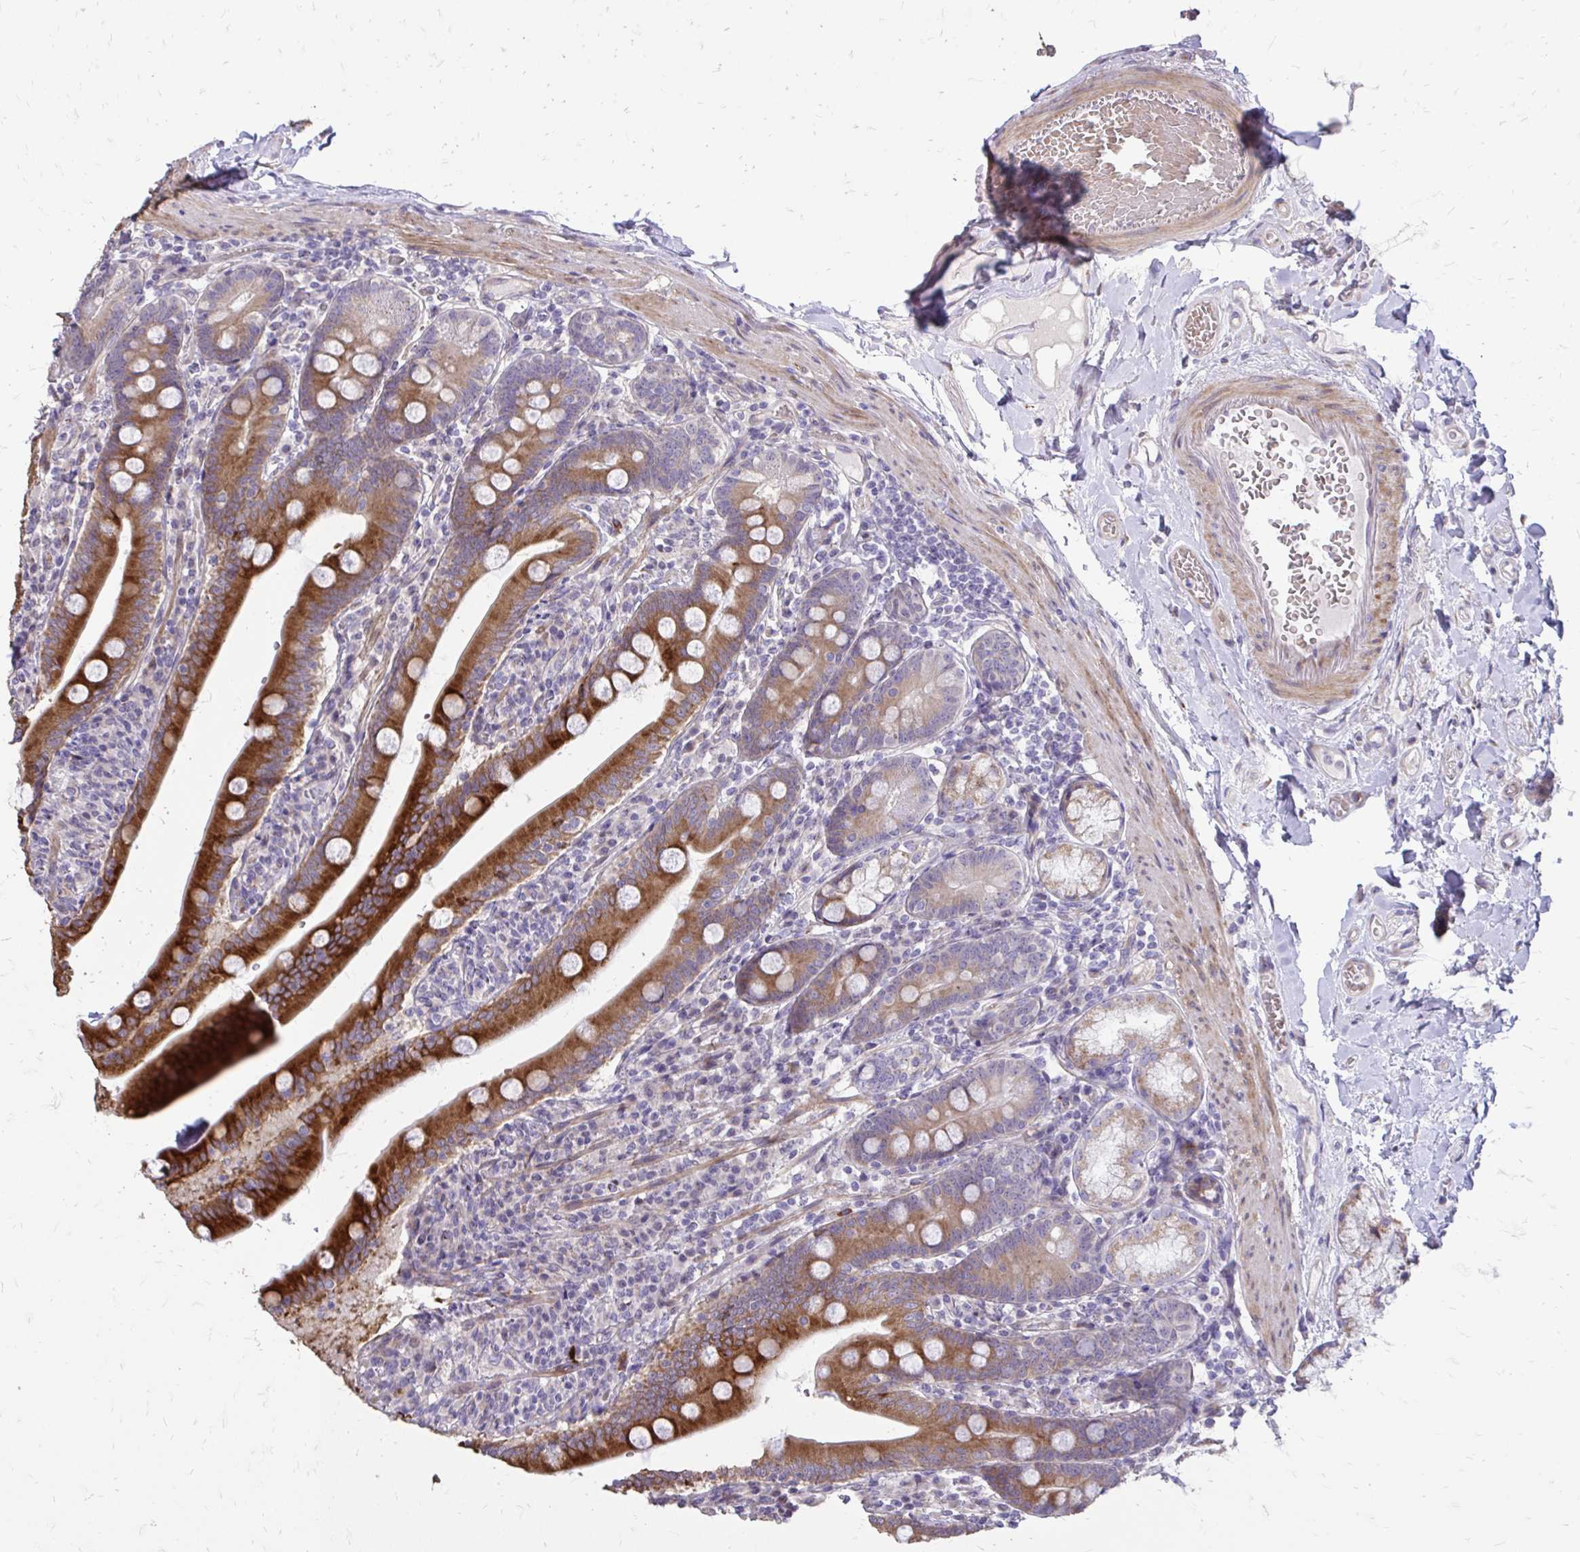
{"staining": {"intensity": "strong", "quantity": ">75%", "location": "cytoplasmic/membranous"}, "tissue": "duodenum", "cell_type": "Glandular cells", "image_type": "normal", "snomed": [{"axis": "morphology", "description": "Normal tissue, NOS"}, {"axis": "topography", "description": "Duodenum"}], "caption": "The histopathology image reveals a brown stain indicating the presence of a protein in the cytoplasmic/membranous of glandular cells in duodenum. Nuclei are stained in blue.", "gene": "MYORG", "patient": {"sex": "female", "age": 67}}